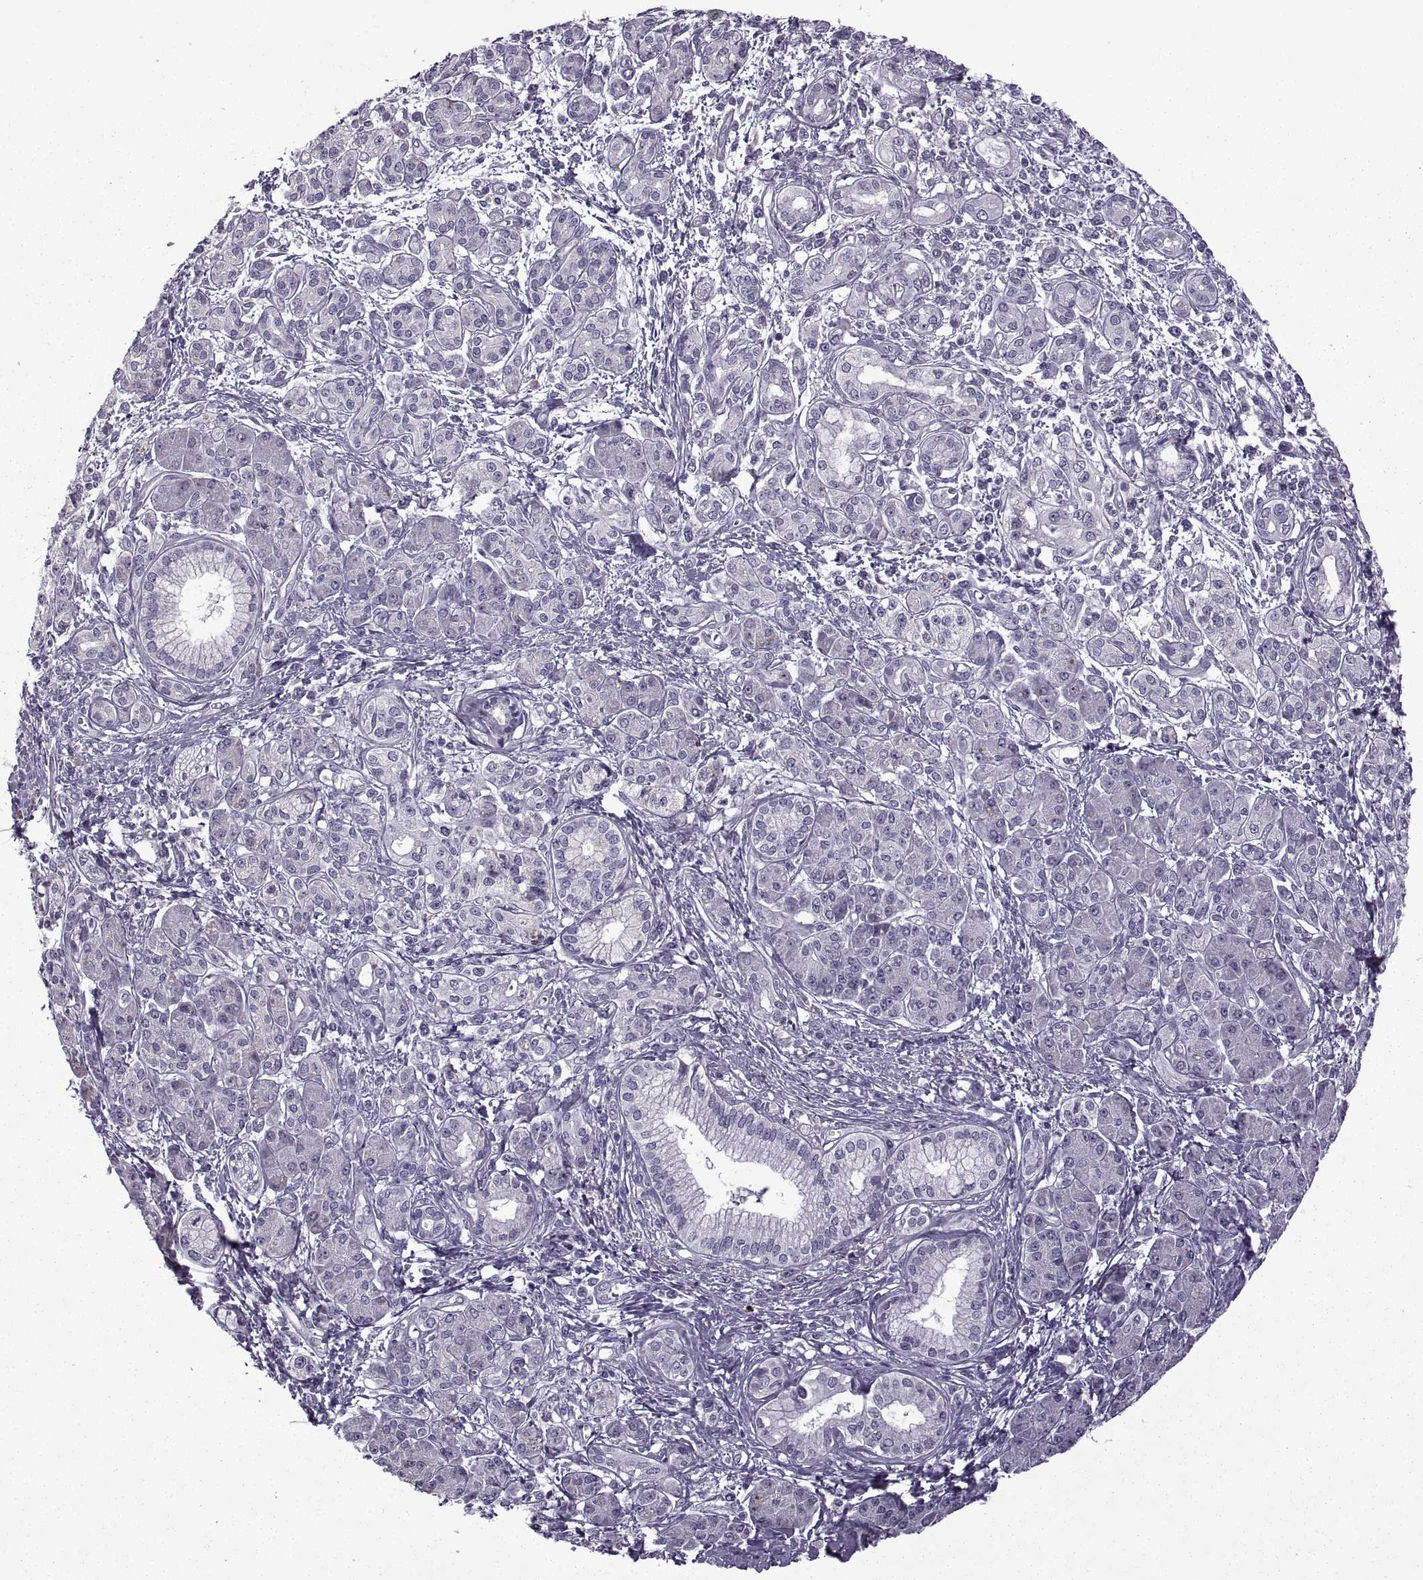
{"staining": {"intensity": "negative", "quantity": "none", "location": "none"}, "tissue": "pancreatic cancer", "cell_type": "Tumor cells", "image_type": "cancer", "snomed": [{"axis": "morphology", "description": "Adenocarcinoma, NOS"}, {"axis": "topography", "description": "Pancreas"}], "caption": "This is a photomicrograph of immunohistochemistry (IHC) staining of pancreatic cancer, which shows no expression in tumor cells.", "gene": "RIPK4", "patient": {"sex": "male", "age": 70}}